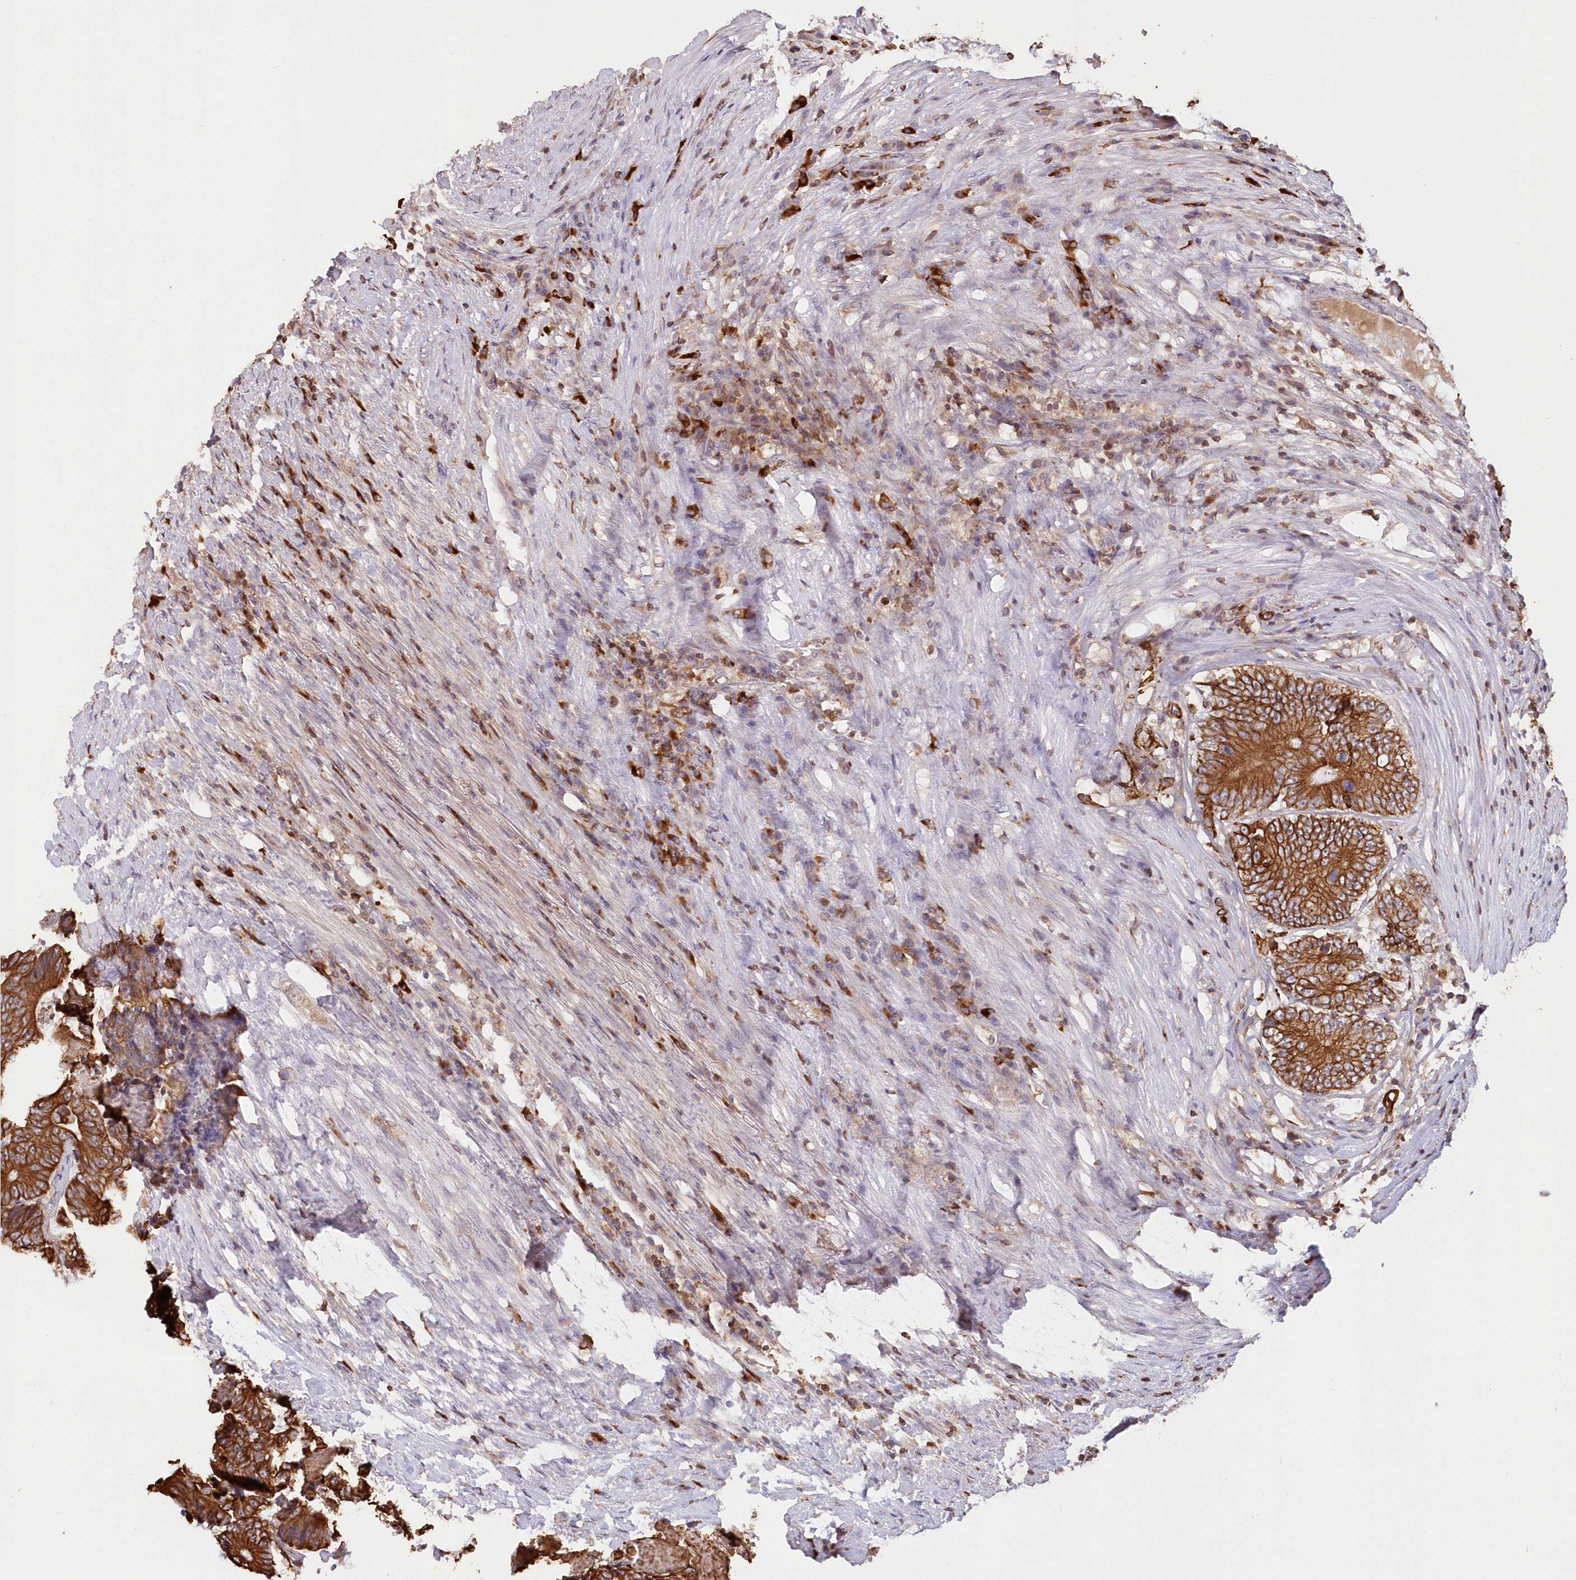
{"staining": {"intensity": "strong", "quantity": ">75%", "location": "cytoplasmic/membranous"}, "tissue": "colorectal cancer", "cell_type": "Tumor cells", "image_type": "cancer", "snomed": [{"axis": "morphology", "description": "Adenocarcinoma, NOS"}, {"axis": "topography", "description": "Colon"}], "caption": "Colorectal cancer was stained to show a protein in brown. There is high levels of strong cytoplasmic/membranous staining in approximately >75% of tumor cells.", "gene": "SNED1", "patient": {"sex": "male", "age": 83}}